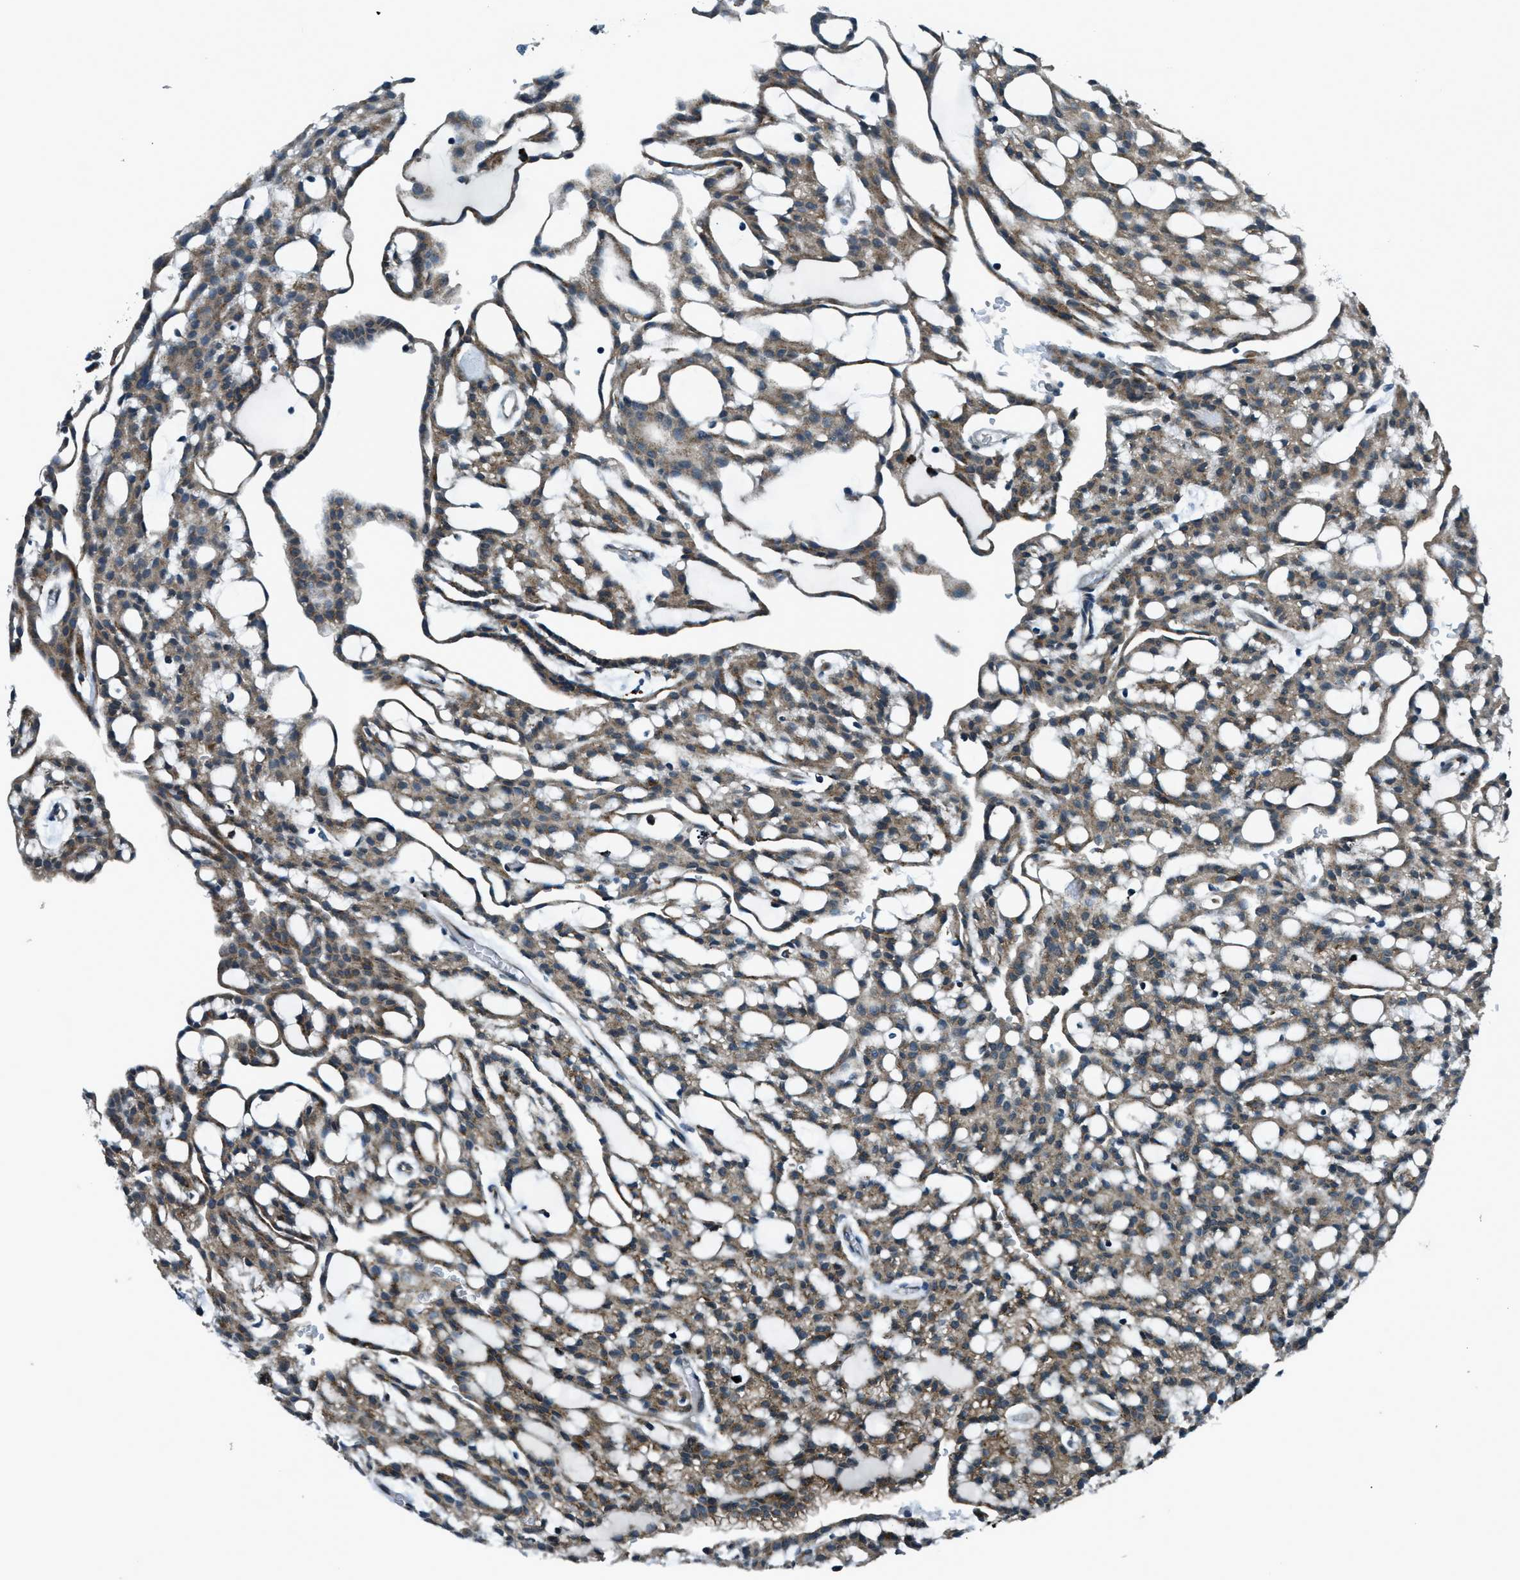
{"staining": {"intensity": "weak", "quantity": ">75%", "location": "cytoplasmic/membranous"}, "tissue": "renal cancer", "cell_type": "Tumor cells", "image_type": "cancer", "snomed": [{"axis": "morphology", "description": "Adenocarcinoma, NOS"}, {"axis": "topography", "description": "Kidney"}], "caption": "Protein staining by immunohistochemistry exhibits weak cytoplasmic/membranous staining in approximately >75% of tumor cells in renal adenocarcinoma.", "gene": "GINM1", "patient": {"sex": "male", "age": 63}}